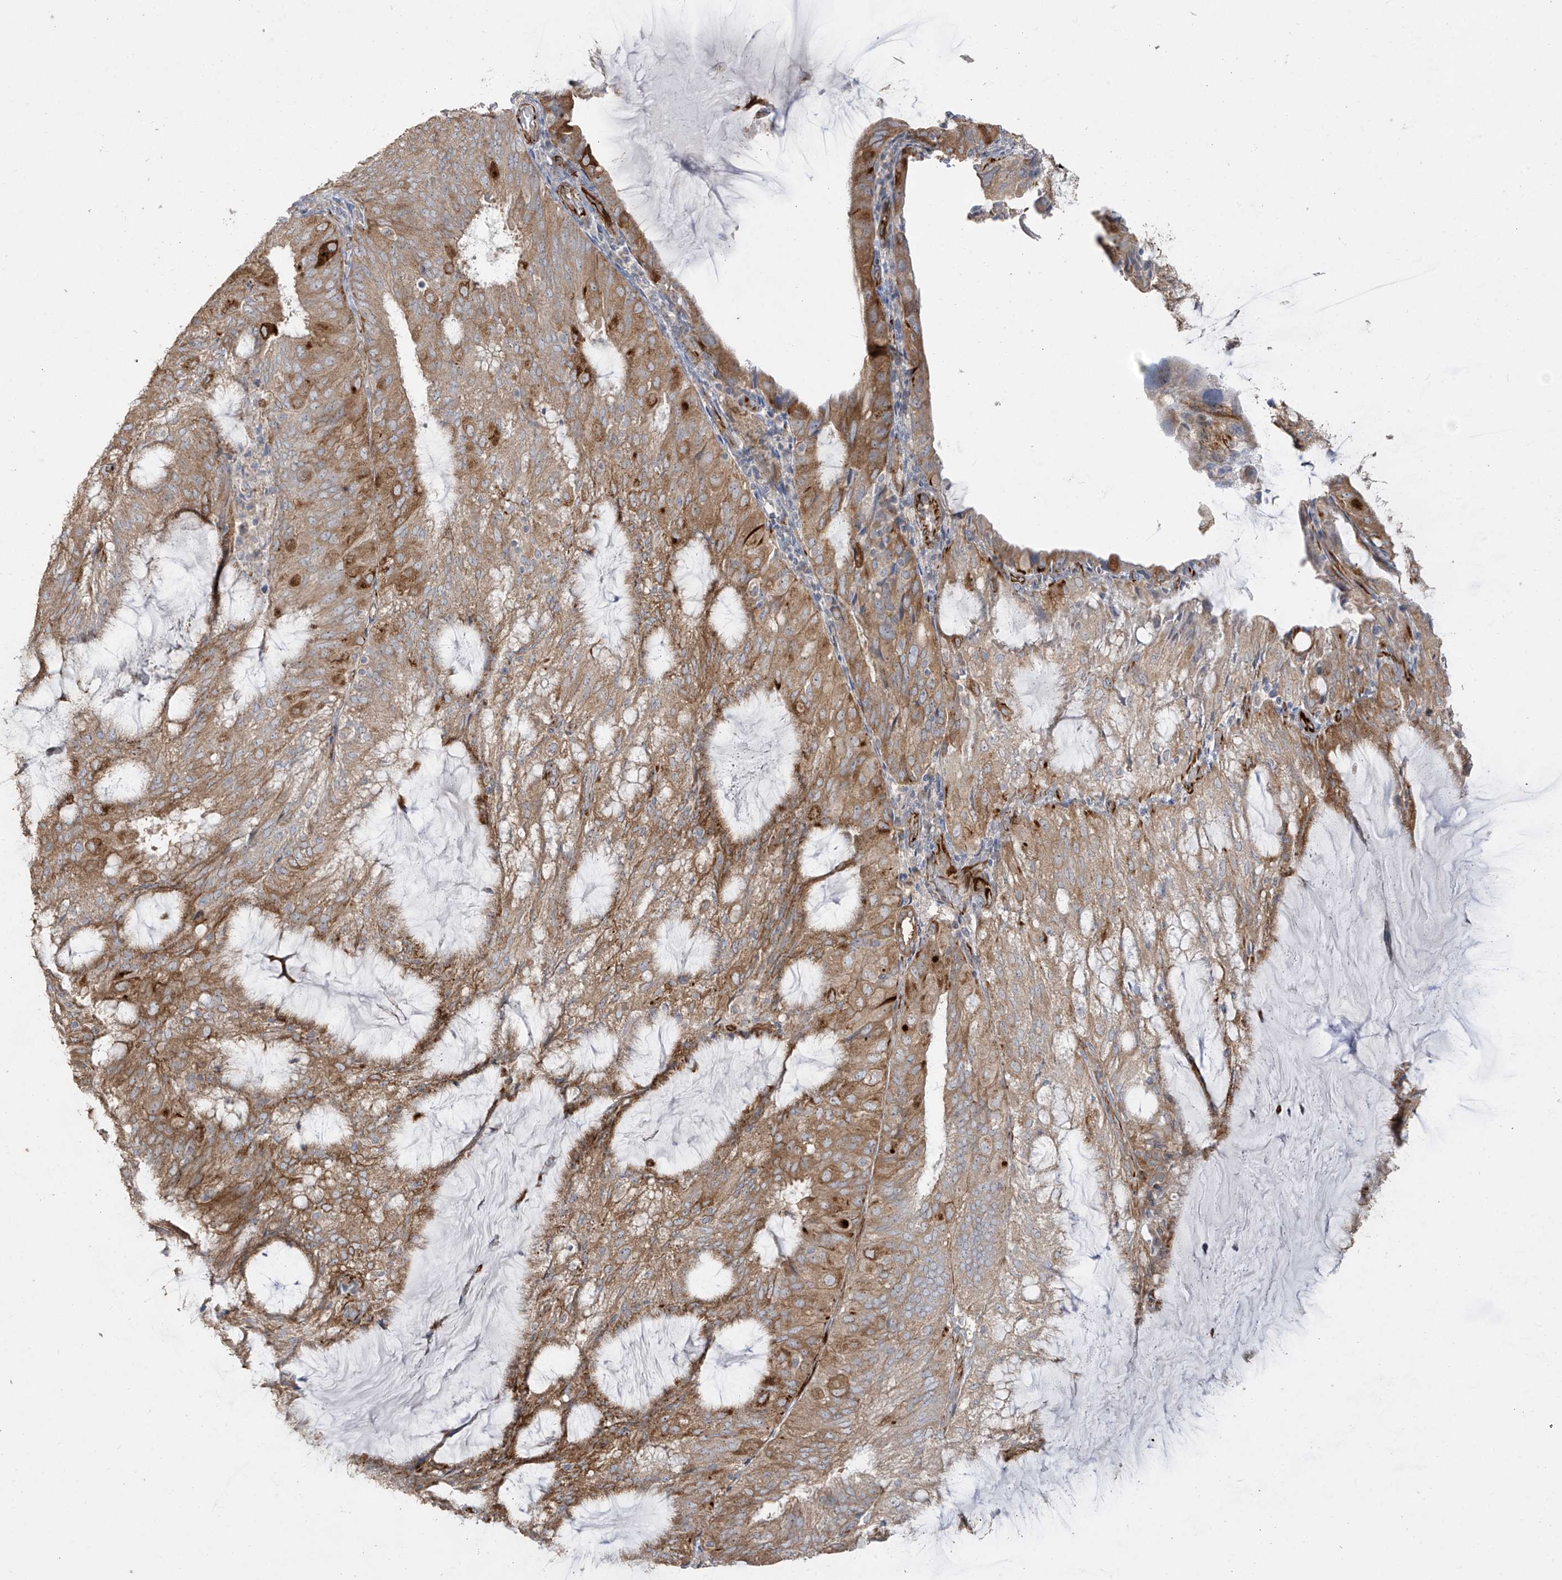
{"staining": {"intensity": "moderate", "quantity": ">75%", "location": "cytoplasmic/membranous"}, "tissue": "endometrial cancer", "cell_type": "Tumor cells", "image_type": "cancer", "snomed": [{"axis": "morphology", "description": "Adenocarcinoma, NOS"}, {"axis": "topography", "description": "Endometrium"}], "caption": "Immunohistochemistry (DAB (3,3'-diaminobenzidine)) staining of endometrial adenocarcinoma displays moderate cytoplasmic/membranous protein positivity in about >75% of tumor cells.", "gene": "DCDC2", "patient": {"sex": "female", "age": 81}}